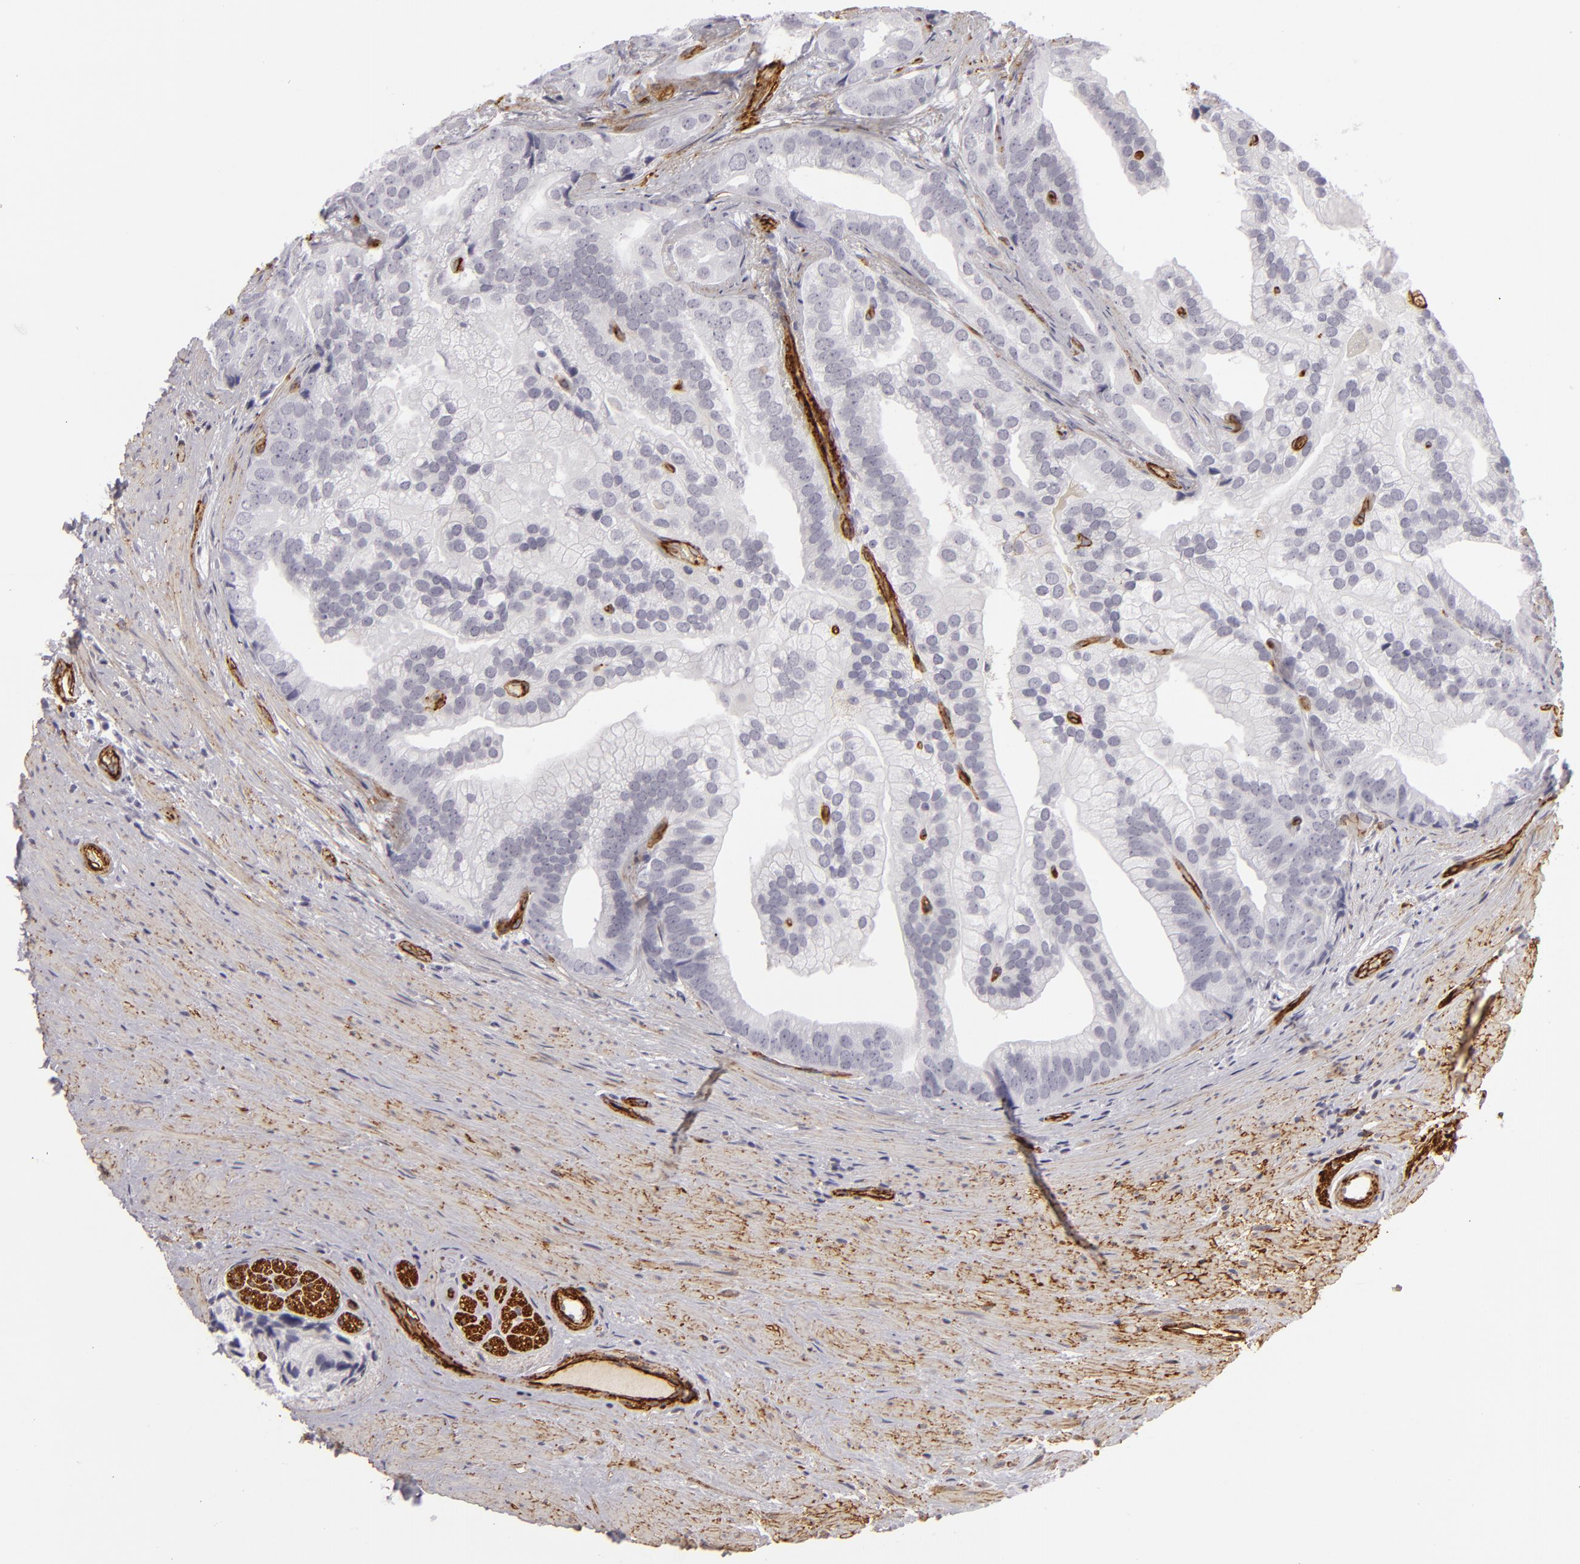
{"staining": {"intensity": "negative", "quantity": "none", "location": "none"}, "tissue": "prostate cancer", "cell_type": "Tumor cells", "image_type": "cancer", "snomed": [{"axis": "morphology", "description": "Adenocarcinoma, Low grade"}, {"axis": "topography", "description": "Prostate"}], "caption": "IHC photomicrograph of human prostate cancer (low-grade adenocarcinoma) stained for a protein (brown), which exhibits no positivity in tumor cells. Brightfield microscopy of immunohistochemistry (IHC) stained with DAB (brown) and hematoxylin (blue), captured at high magnification.", "gene": "MCAM", "patient": {"sex": "male", "age": 71}}